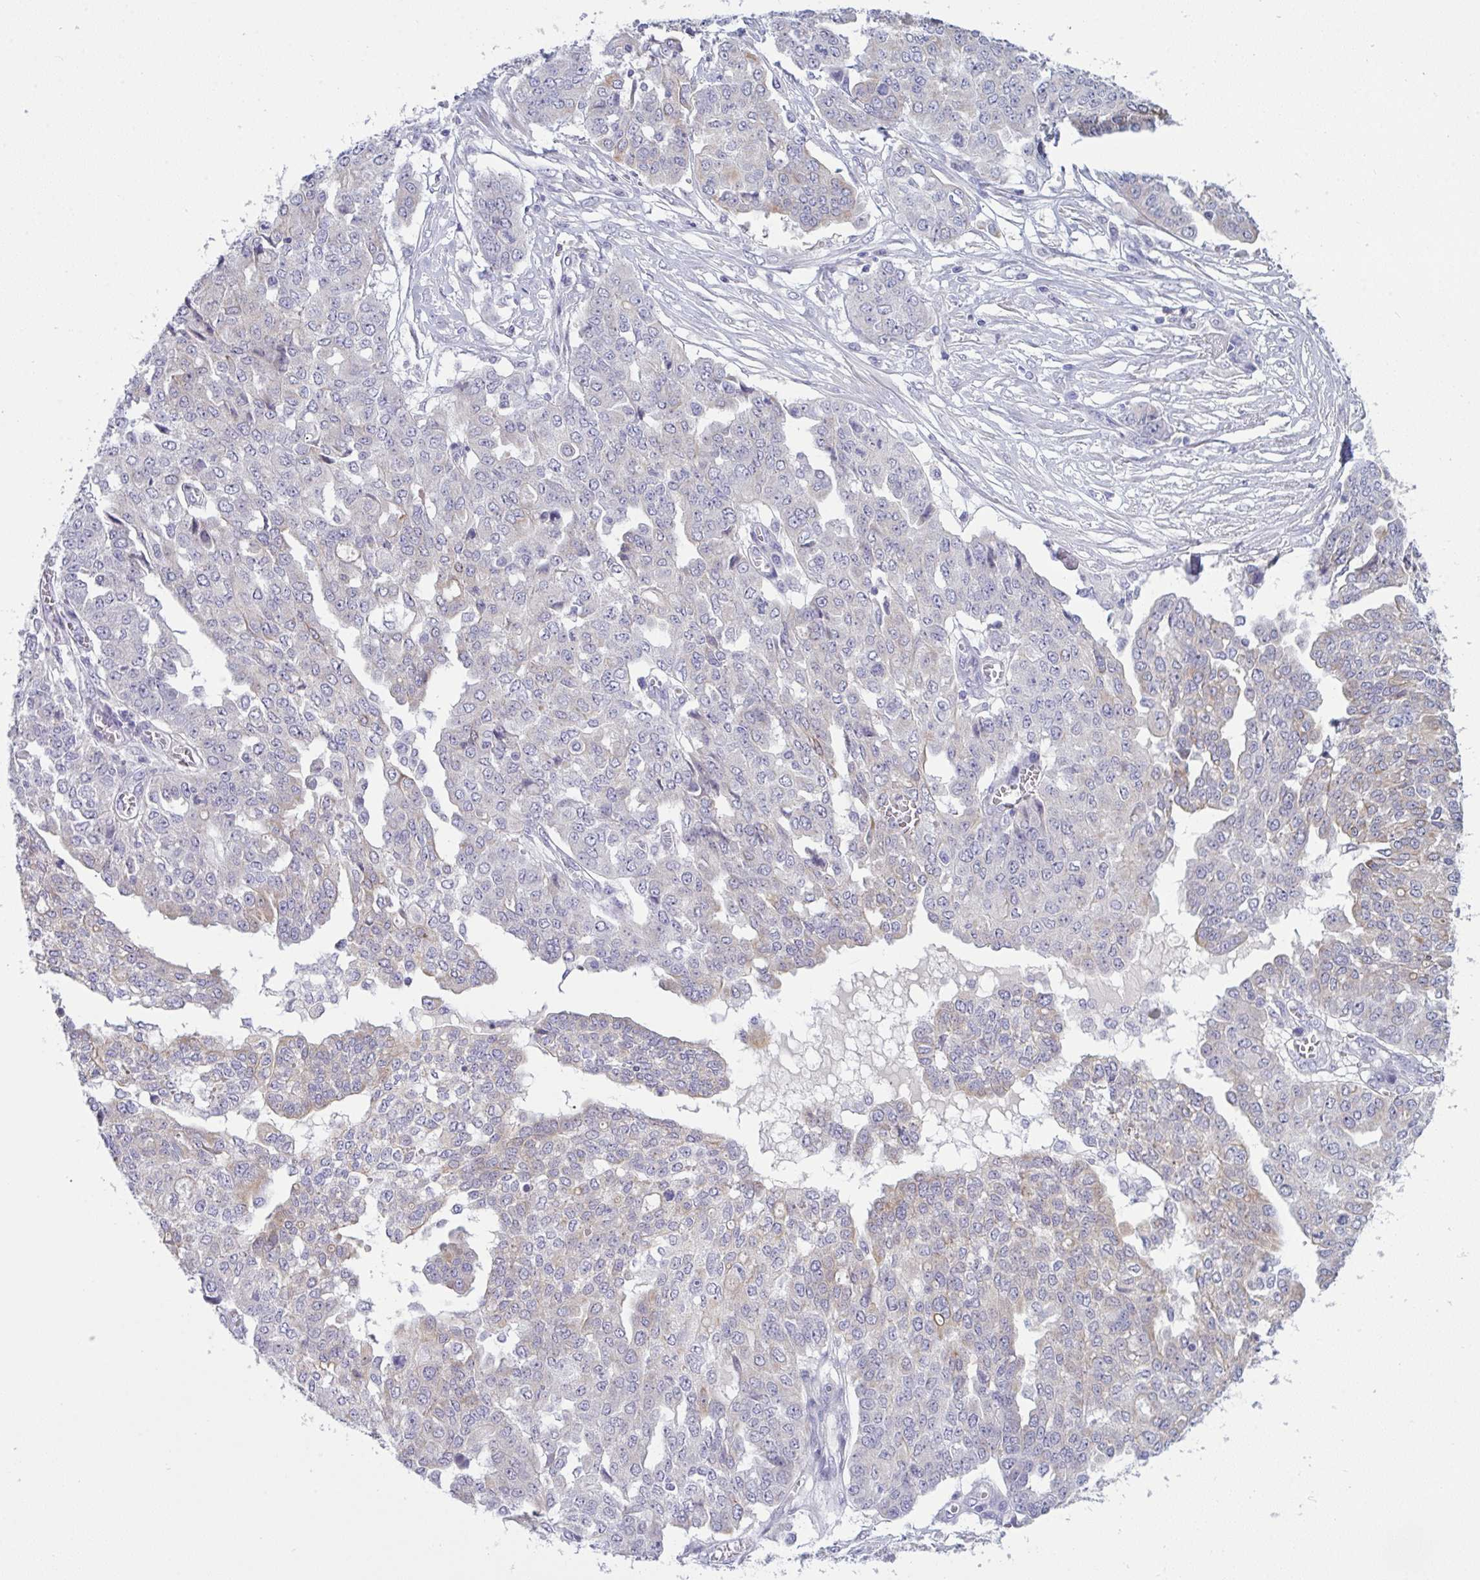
{"staining": {"intensity": "weak", "quantity": "<25%", "location": "cytoplasmic/membranous"}, "tissue": "ovarian cancer", "cell_type": "Tumor cells", "image_type": "cancer", "snomed": [{"axis": "morphology", "description": "Cystadenocarcinoma, serous, NOS"}, {"axis": "topography", "description": "Soft tissue"}, {"axis": "topography", "description": "Ovary"}], "caption": "High magnification brightfield microscopy of ovarian cancer (serous cystadenocarcinoma) stained with DAB (3,3'-diaminobenzidine) (brown) and counterstained with hematoxylin (blue): tumor cells show no significant expression.", "gene": "TENT5D", "patient": {"sex": "female", "age": 57}}